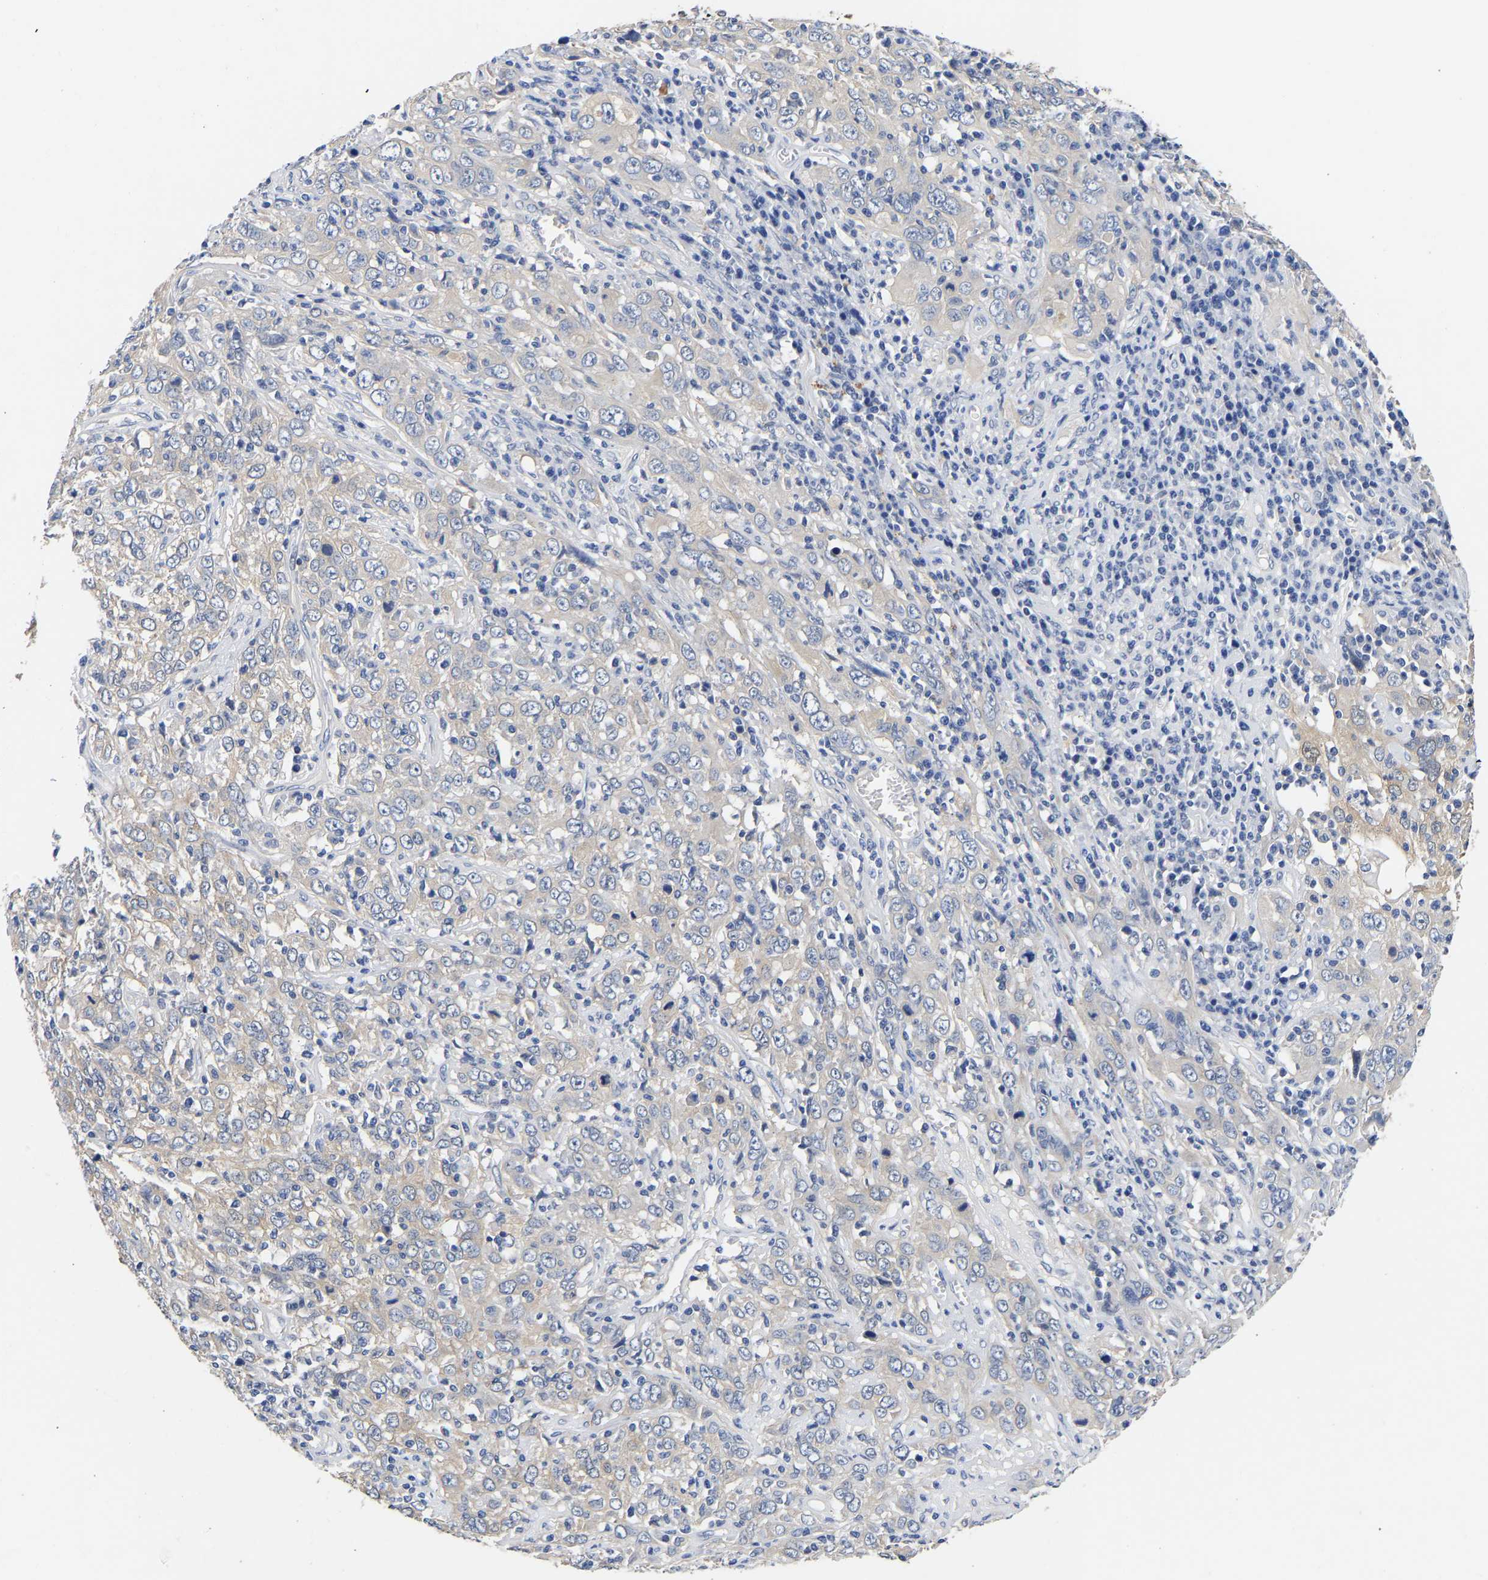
{"staining": {"intensity": "negative", "quantity": "none", "location": "none"}, "tissue": "cervical cancer", "cell_type": "Tumor cells", "image_type": "cancer", "snomed": [{"axis": "morphology", "description": "Squamous cell carcinoma, NOS"}, {"axis": "topography", "description": "Cervix"}], "caption": "Human cervical squamous cell carcinoma stained for a protein using immunohistochemistry reveals no expression in tumor cells.", "gene": "CCDC6", "patient": {"sex": "female", "age": 46}}